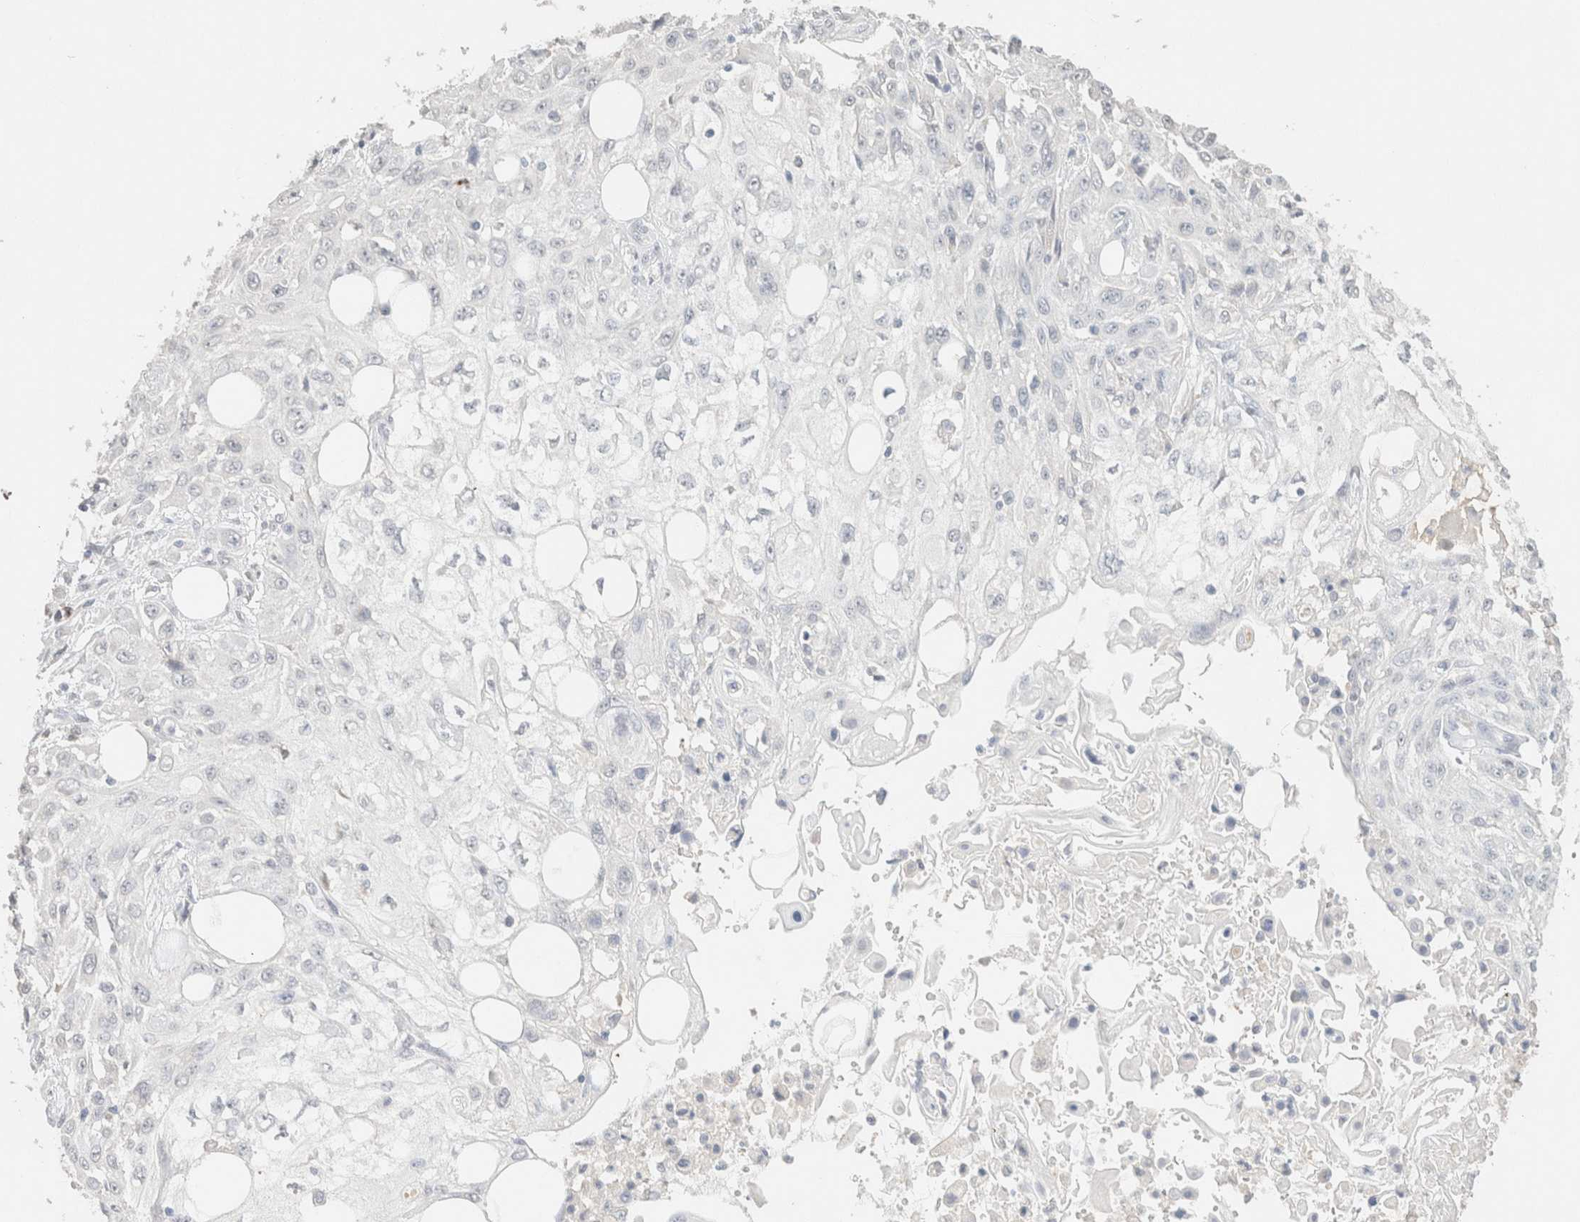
{"staining": {"intensity": "negative", "quantity": "none", "location": "none"}, "tissue": "skin cancer", "cell_type": "Tumor cells", "image_type": "cancer", "snomed": [{"axis": "morphology", "description": "Squamous cell carcinoma, NOS"}, {"axis": "topography", "description": "Skin"}], "caption": "Immunohistochemistry (IHC) of skin squamous cell carcinoma displays no expression in tumor cells.", "gene": "CPA1", "patient": {"sex": "male", "age": 75}}